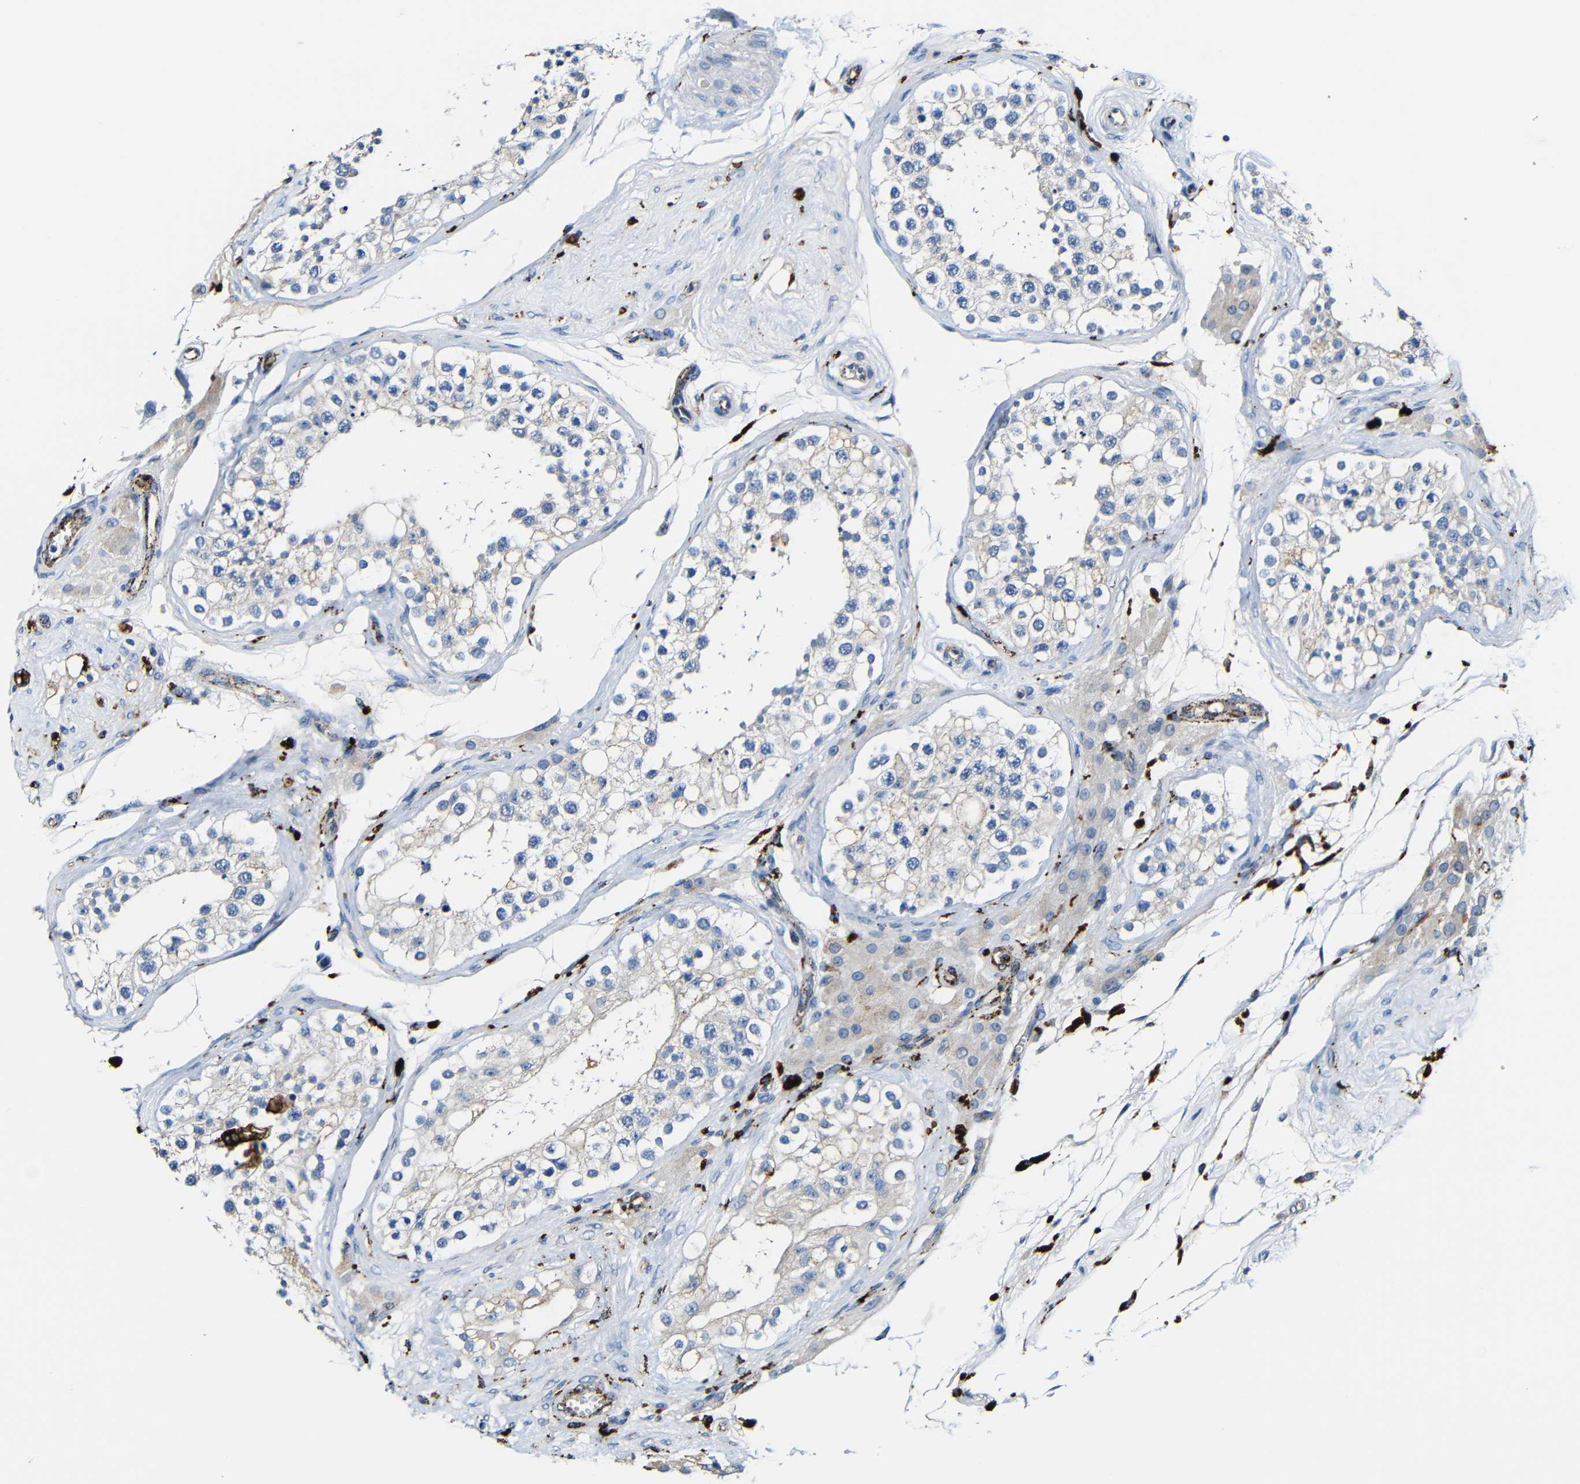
{"staining": {"intensity": "weak", "quantity": "<25%", "location": "cytoplasmic/membranous"}, "tissue": "testis", "cell_type": "Cells in seminiferous ducts", "image_type": "normal", "snomed": [{"axis": "morphology", "description": "Normal tissue, NOS"}, {"axis": "topography", "description": "Testis"}], "caption": "Image shows no protein expression in cells in seminiferous ducts of normal testis.", "gene": "HLA", "patient": {"sex": "male", "age": 68}}